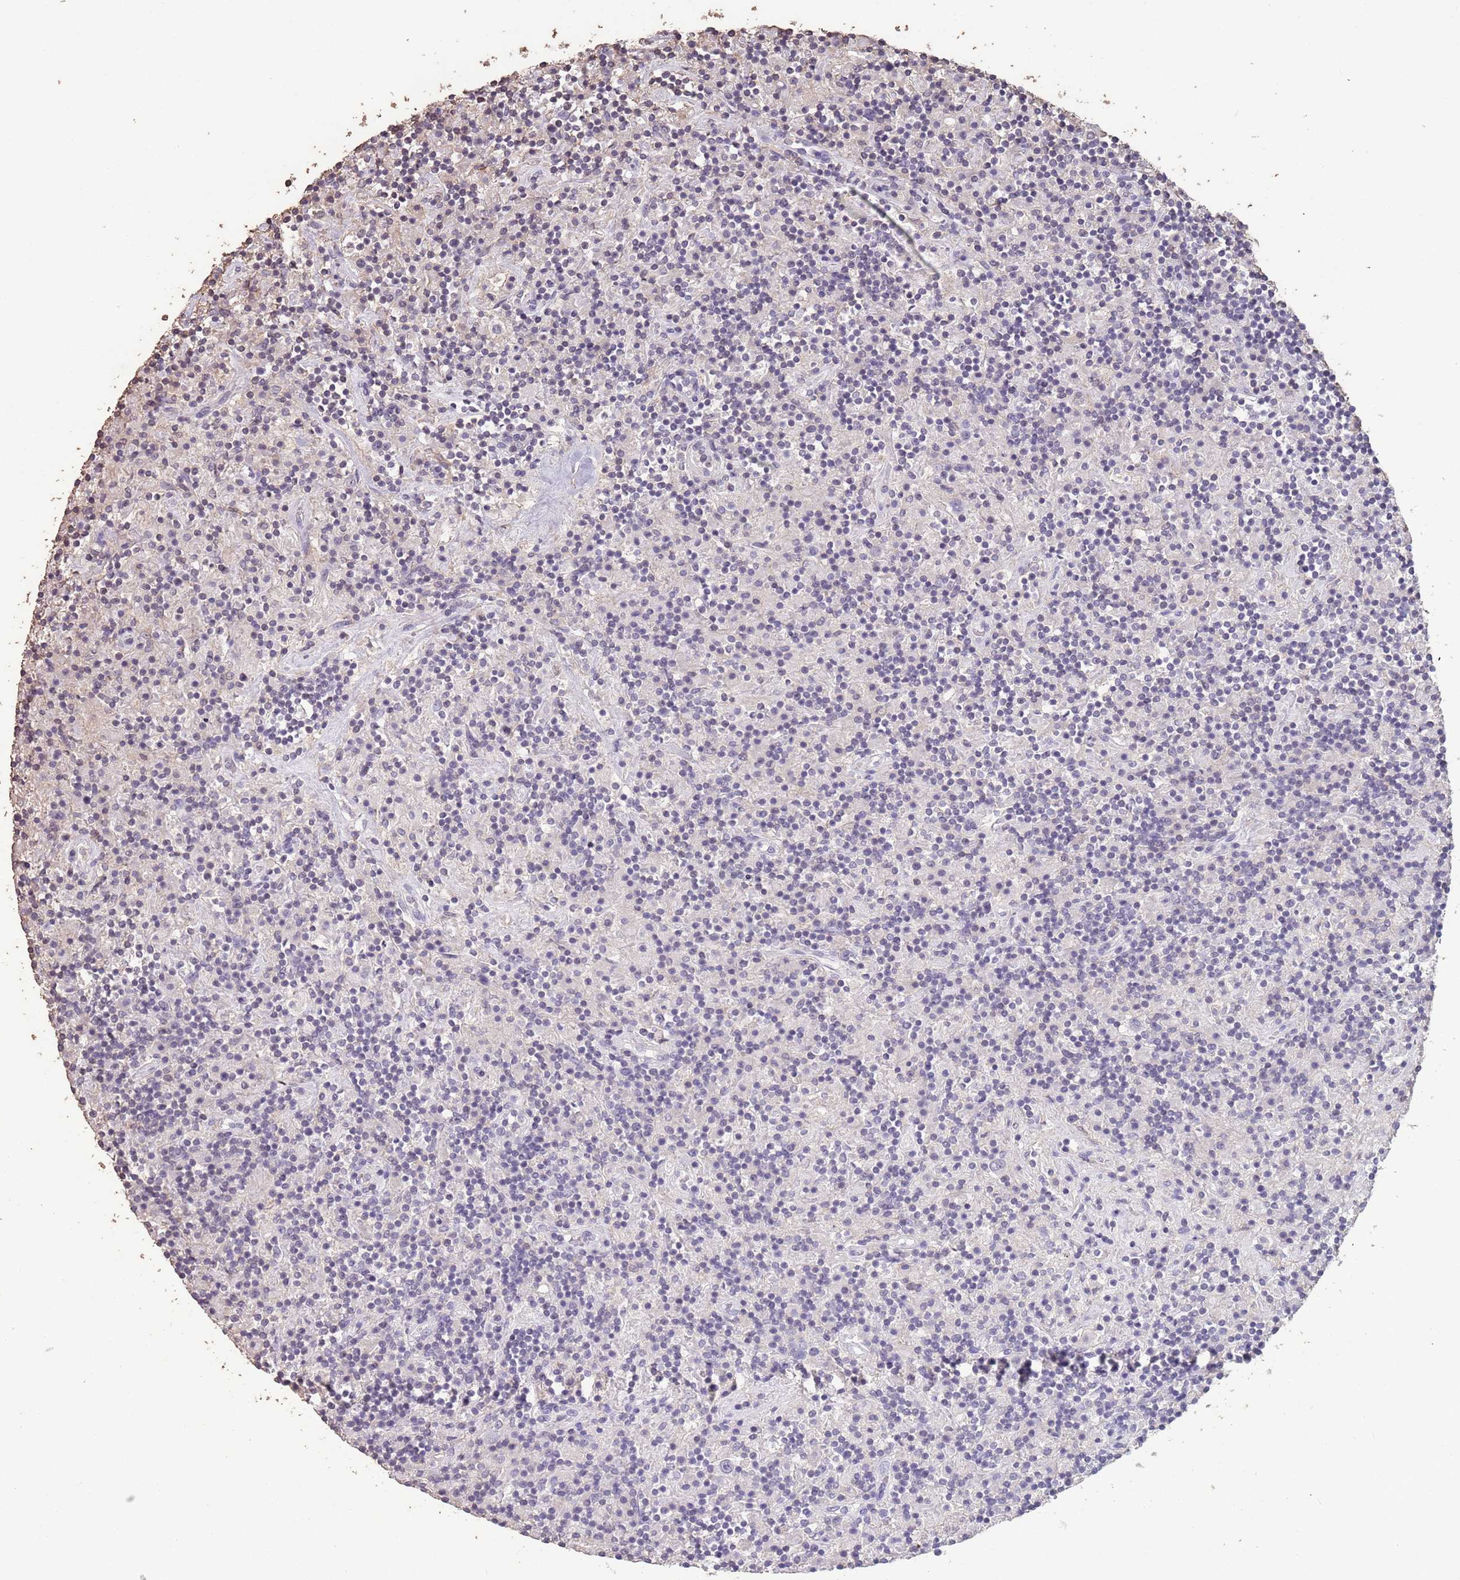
{"staining": {"intensity": "negative", "quantity": "none", "location": "none"}, "tissue": "lymphoma", "cell_type": "Tumor cells", "image_type": "cancer", "snomed": [{"axis": "morphology", "description": "Hodgkin's disease, NOS"}, {"axis": "topography", "description": "Lymph node"}], "caption": "High power microscopy micrograph of an IHC micrograph of lymphoma, revealing no significant staining in tumor cells.", "gene": "SUN5", "patient": {"sex": "male", "age": 70}}